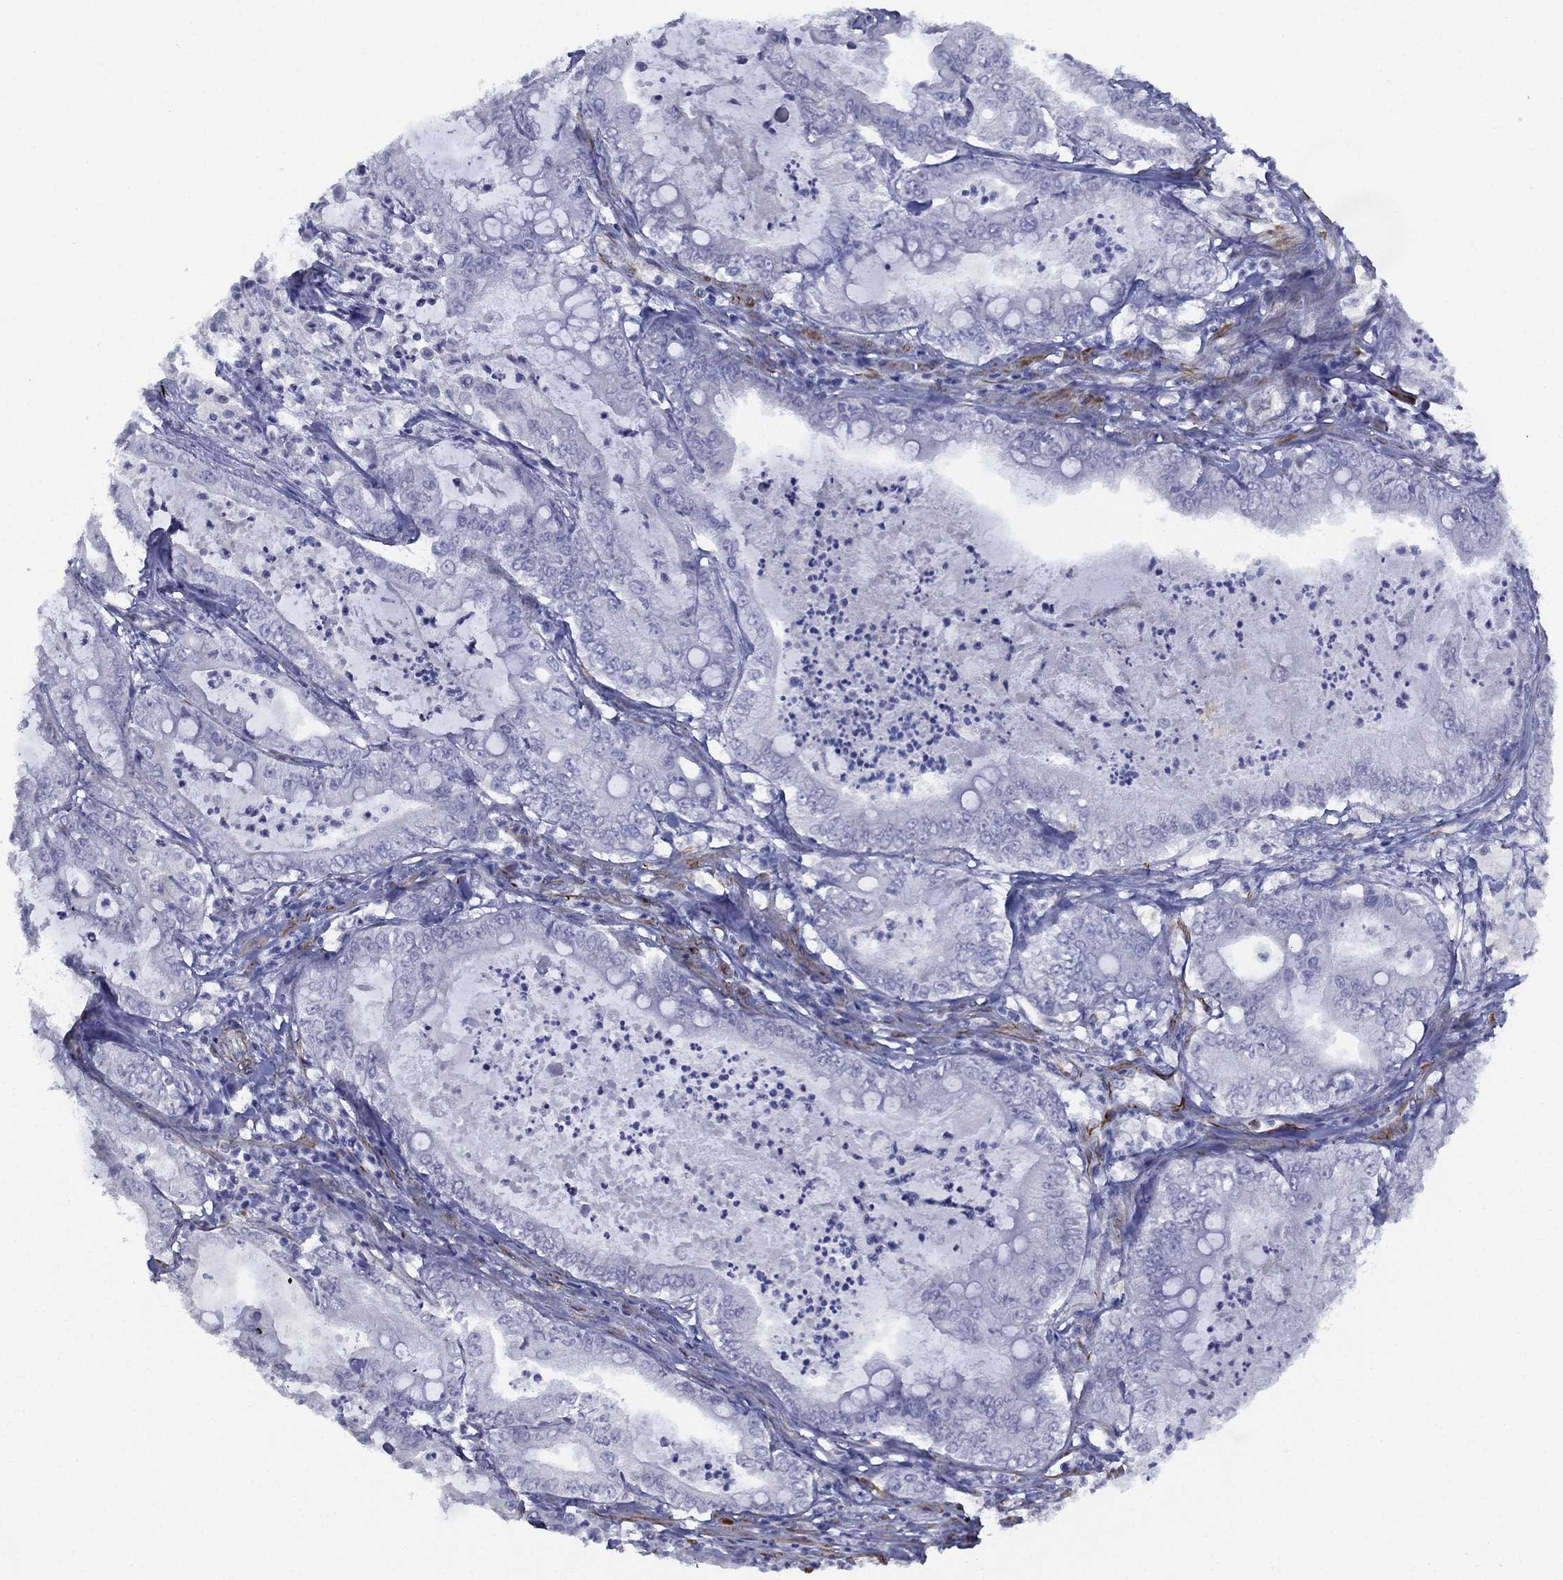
{"staining": {"intensity": "negative", "quantity": "none", "location": "none"}, "tissue": "pancreatic cancer", "cell_type": "Tumor cells", "image_type": "cancer", "snomed": [{"axis": "morphology", "description": "Adenocarcinoma, NOS"}, {"axis": "topography", "description": "Pancreas"}], "caption": "Tumor cells show no significant staining in adenocarcinoma (pancreatic). (Stains: DAB (3,3'-diaminobenzidine) immunohistochemistry (IHC) with hematoxylin counter stain, Microscopy: brightfield microscopy at high magnification).", "gene": "MAS1", "patient": {"sex": "male", "age": 71}}